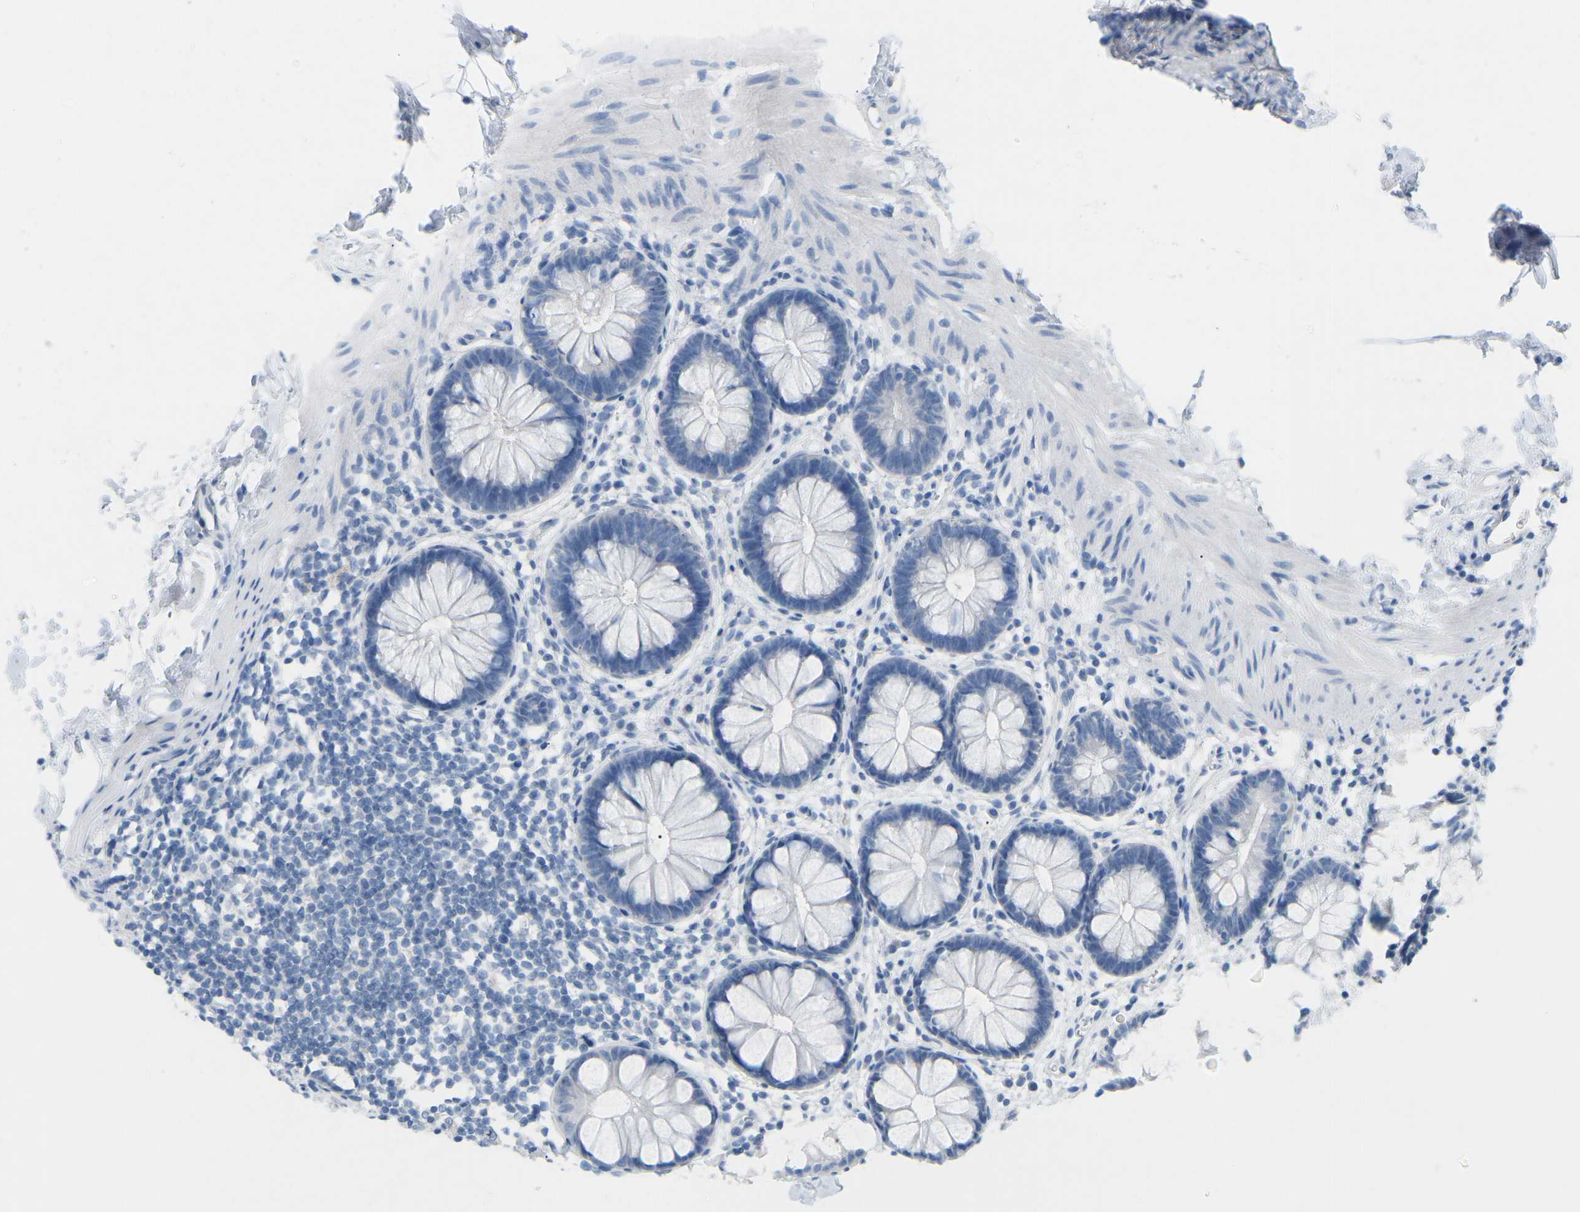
{"staining": {"intensity": "negative", "quantity": "none", "location": "none"}, "tissue": "rectum", "cell_type": "Glandular cells", "image_type": "normal", "snomed": [{"axis": "morphology", "description": "Normal tissue, NOS"}, {"axis": "topography", "description": "Rectum"}], "caption": "Glandular cells show no significant protein positivity in unremarkable rectum. (Immunohistochemistry (ihc), brightfield microscopy, high magnification).", "gene": "HBG2", "patient": {"sex": "female", "age": 24}}